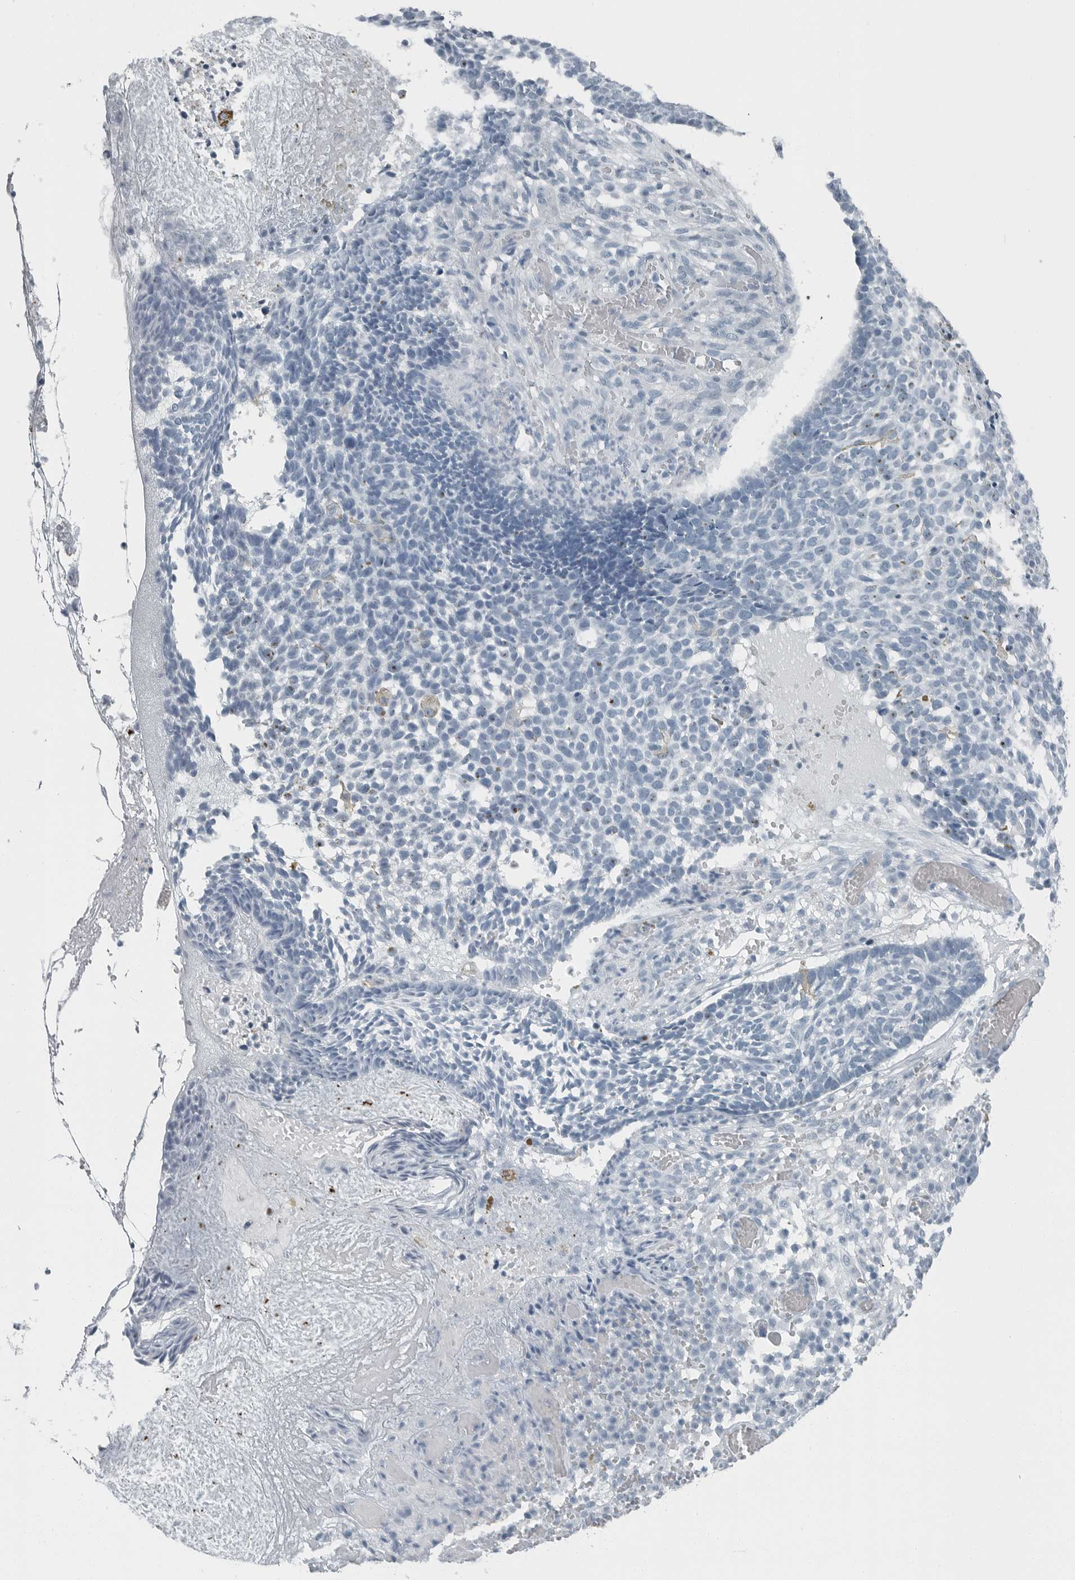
{"staining": {"intensity": "negative", "quantity": "none", "location": "none"}, "tissue": "skin cancer", "cell_type": "Tumor cells", "image_type": "cancer", "snomed": [{"axis": "morphology", "description": "Basal cell carcinoma"}, {"axis": "topography", "description": "Skin"}], "caption": "Protein analysis of basal cell carcinoma (skin) shows no significant staining in tumor cells.", "gene": "ZPBP2", "patient": {"sex": "male", "age": 85}}